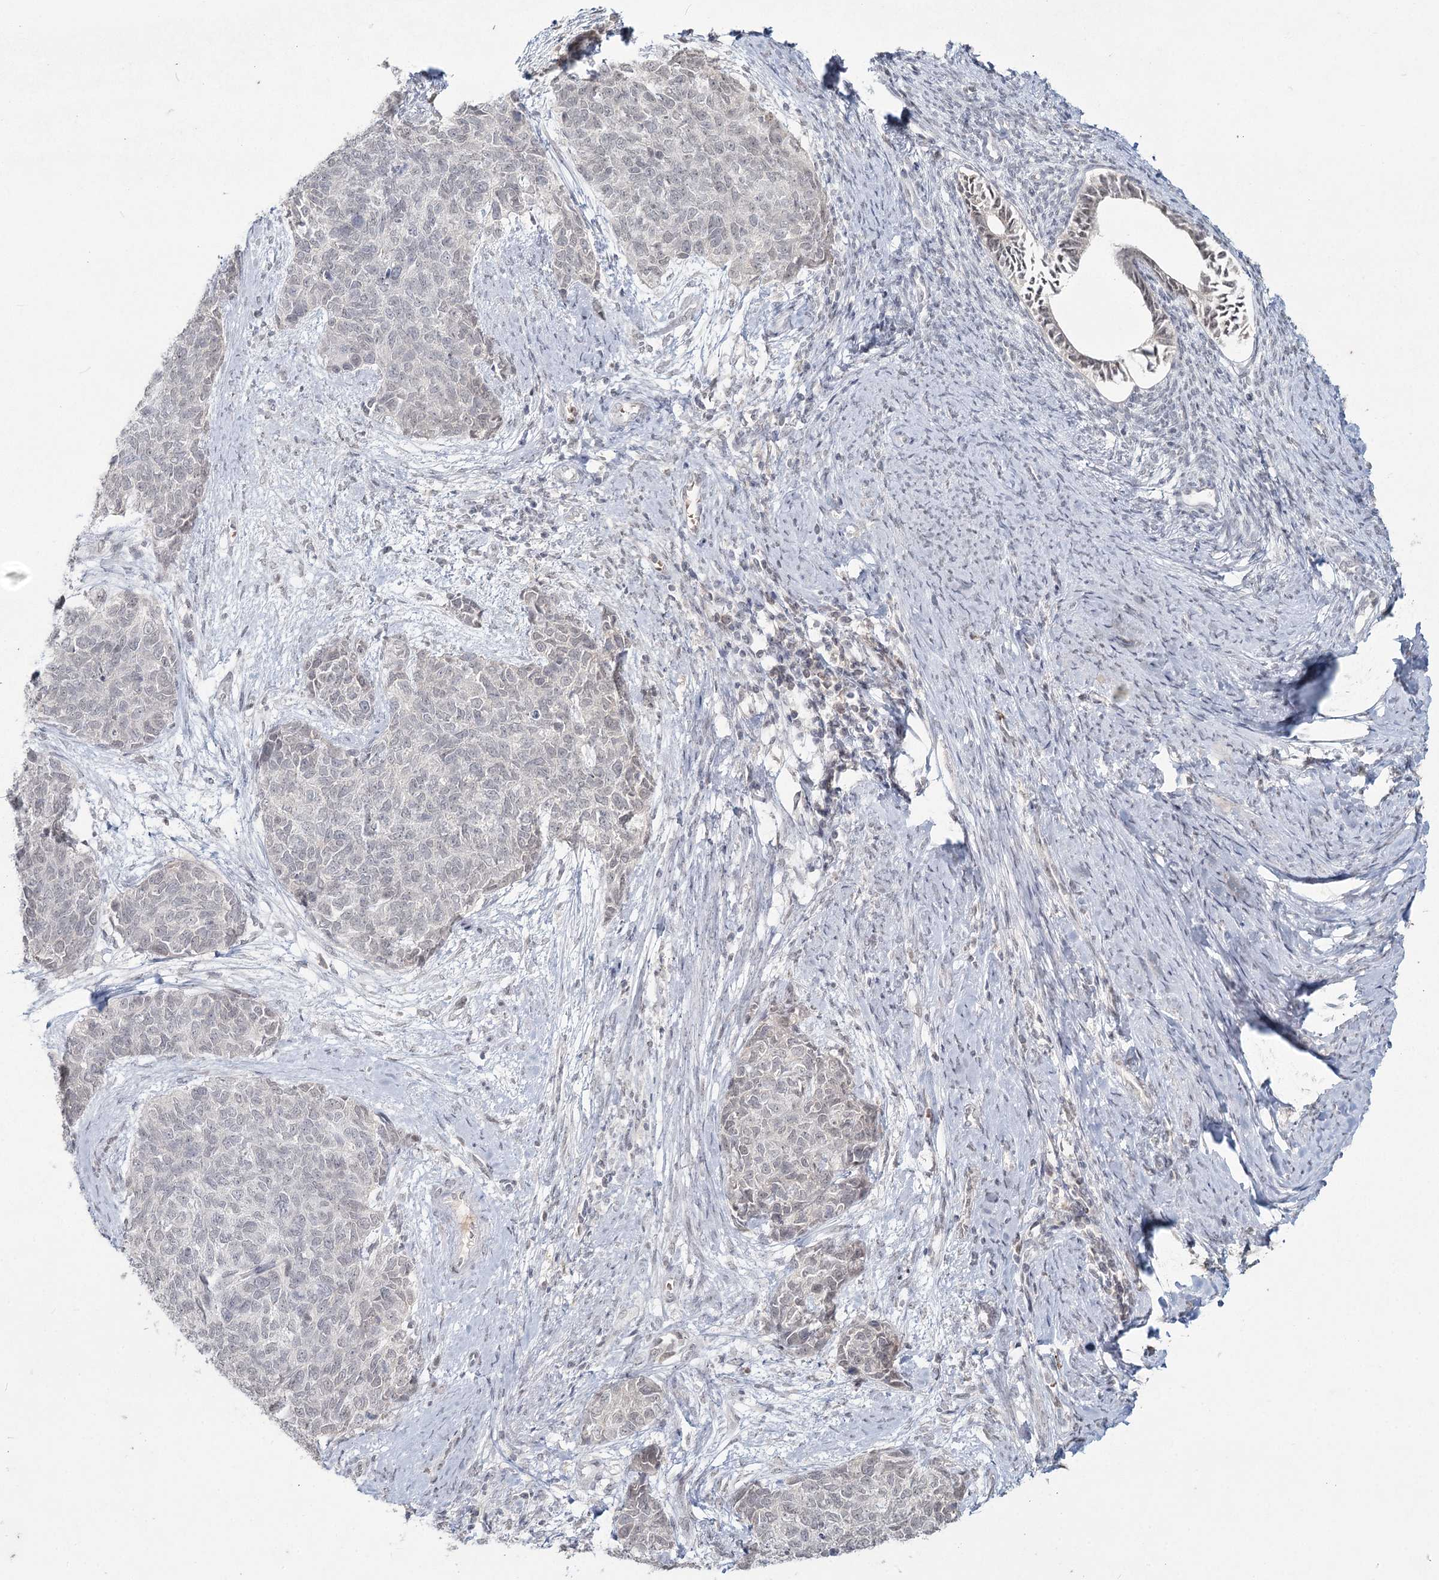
{"staining": {"intensity": "negative", "quantity": "none", "location": "none"}, "tissue": "cervical cancer", "cell_type": "Tumor cells", "image_type": "cancer", "snomed": [{"axis": "morphology", "description": "Squamous cell carcinoma, NOS"}, {"axis": "topography", "description": "Cervix"}], "caption": "Immunohistochemical staining of human cervical squamous cell carcinoma reveals no significant staining in tumor cells. The staining is performed using DAB (3,3'-diaminobenzidine) brown chromogen with nuclei counter-stained in using hematoxylin.", "gene": "LY6G5C", "patient": {"sex": "female", "age": 63}}